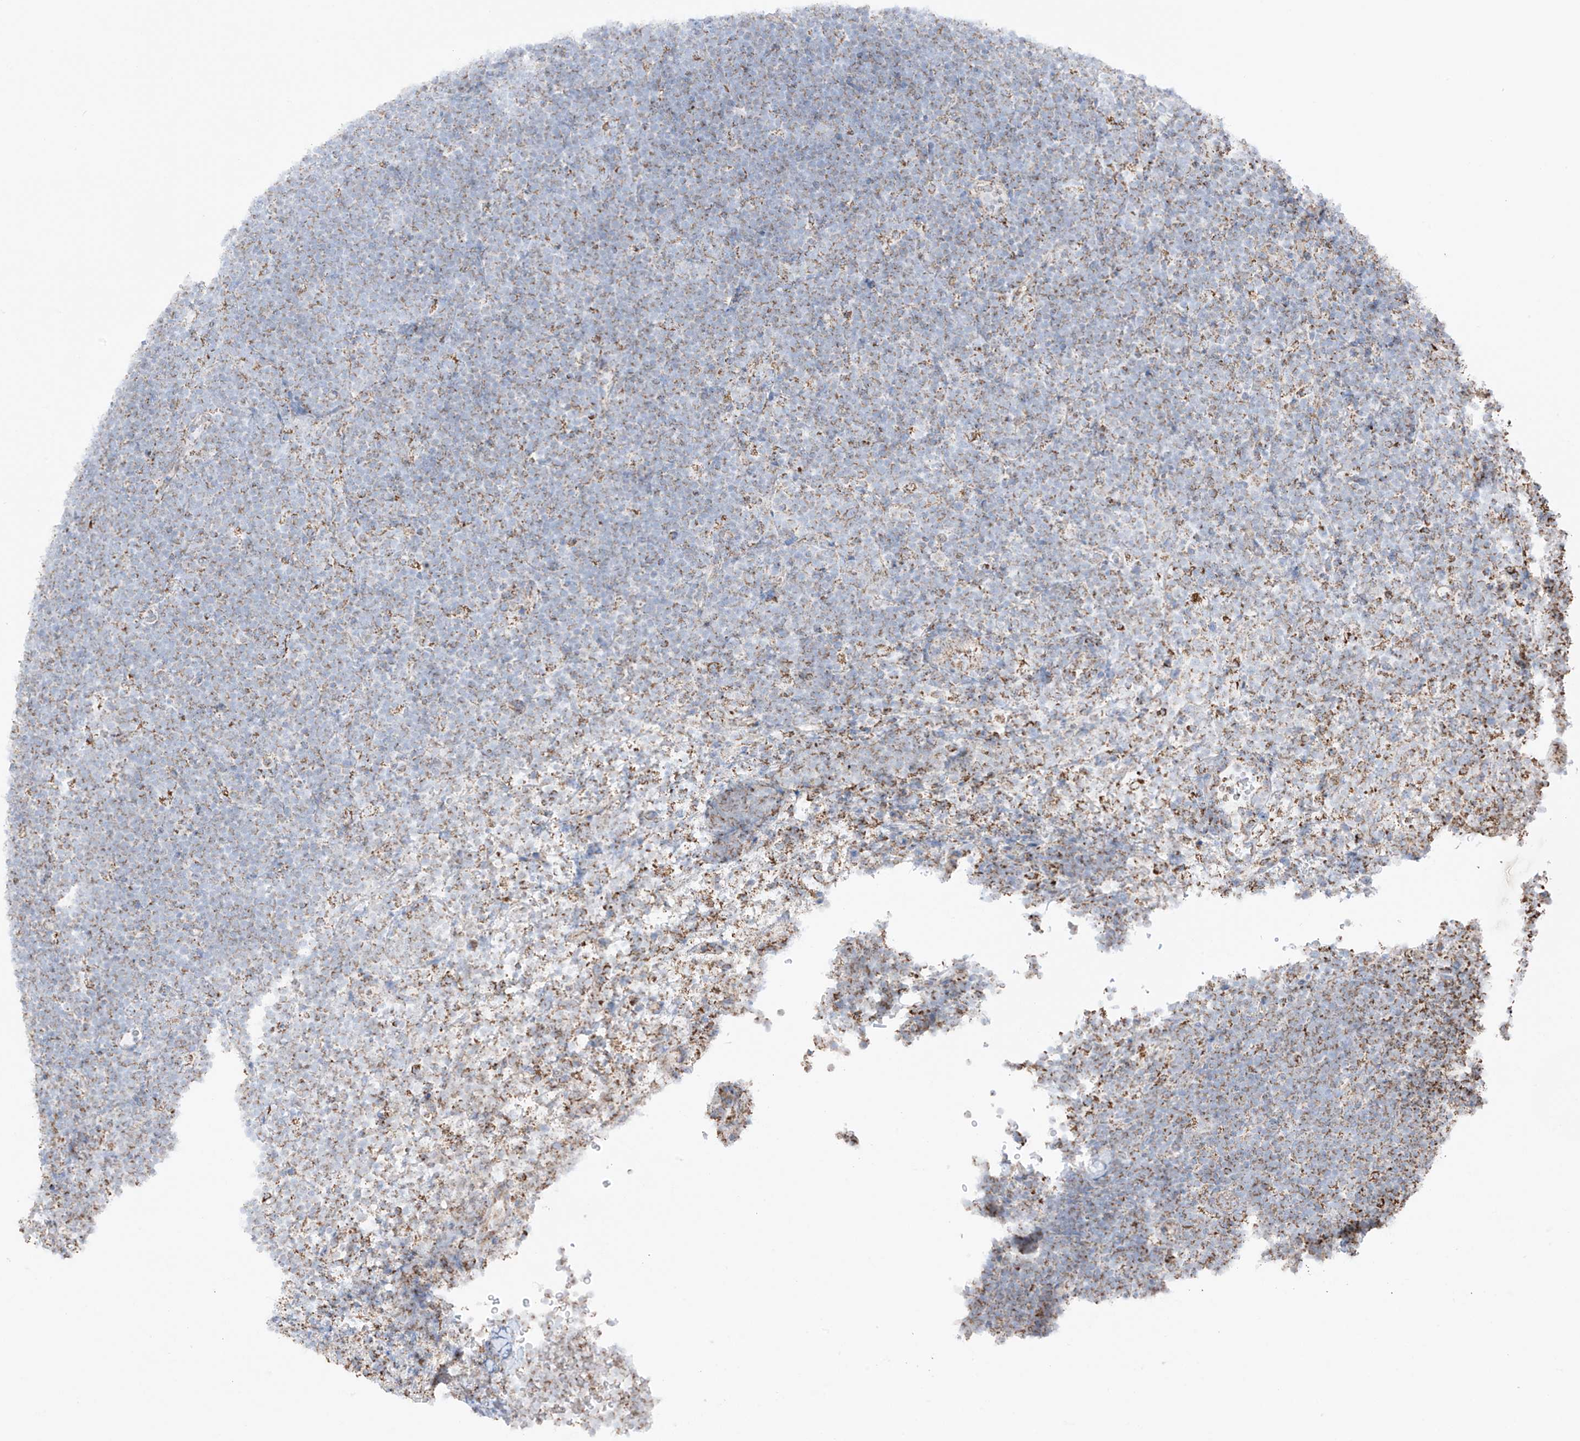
{"staining": {"intensity": "moderate", "quantity": "25%-75%", "location": "cytoplasmic/membranous"}, "tissue": "lymphoma", "cell_type": "Tumor cells", "image_type": "cancer", "snomed": [{"axis": "morphology", "description": "Malignant lymphoma, non-Hodgkin's type, High grade"}, {"axis": "topography", "description": "Lymph node"}], "caption": "Protein expression analysis of lymphoma reveals moderate cytoplasmic/membranous staining in about 25%-75% of tumor cells.", "gene": "XKR3", "patient": {"sex": "male", "age": 13}}